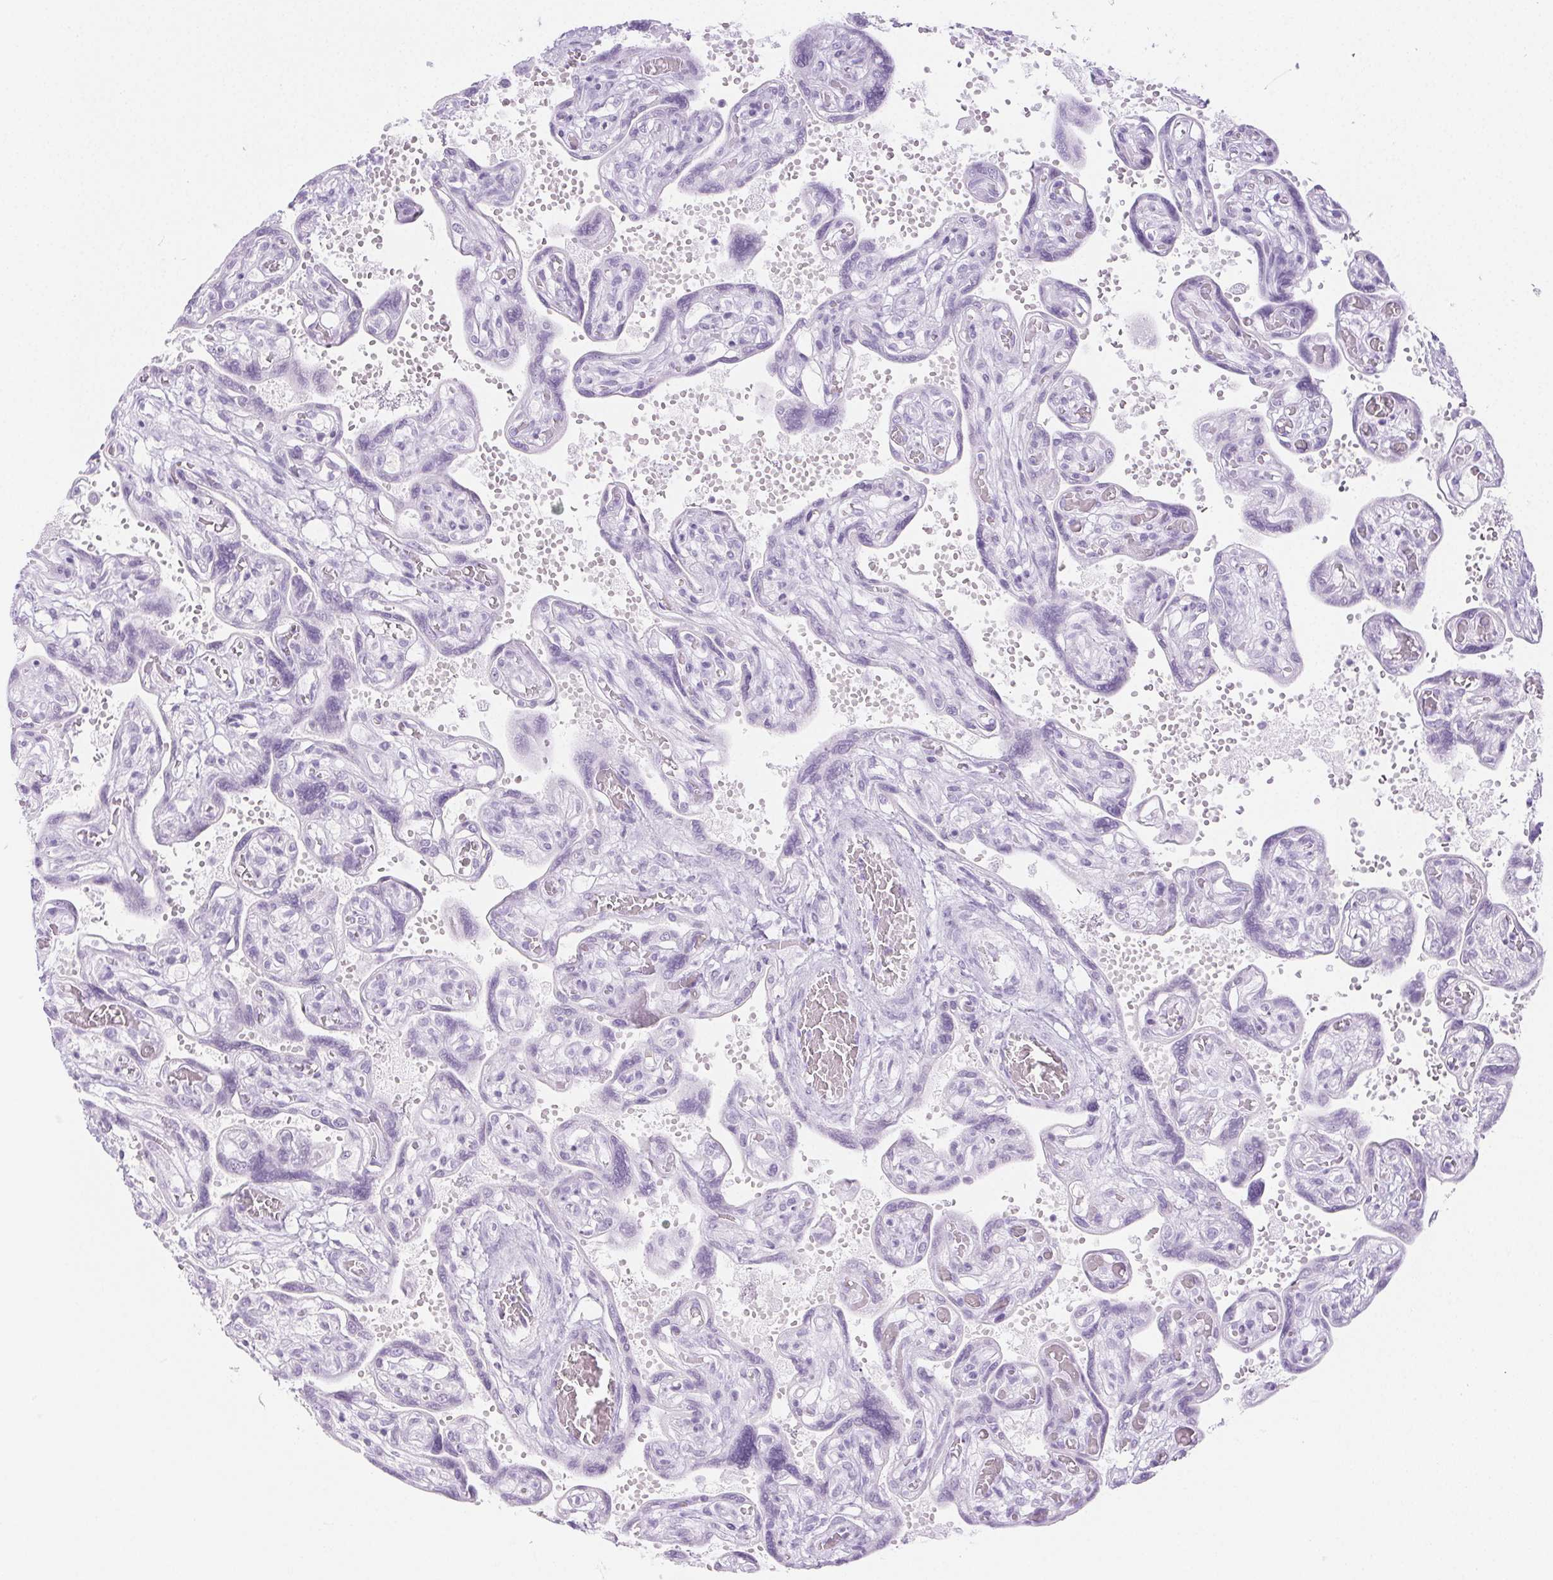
{"staining": {"intensity": "negative", "quantity": "none", "location": "none"}, "tissue": "placenta", "cell_type": "Decidual cells", "image_type": "normal", "snomed": [{"axis": "morphology", "description": "Normal tissue, NOS"}, {"axis": "topography", "description": "Placenta"}], "caption": "Immunohistochemistry photomicrograph of benign placenta: human placenta stained with DAB (3,3'-diaminobenzidine) exhibits no significant protein expression in decidual cells.", "gene": "PI3", "patient": {"sex": "female", "age": 32}}